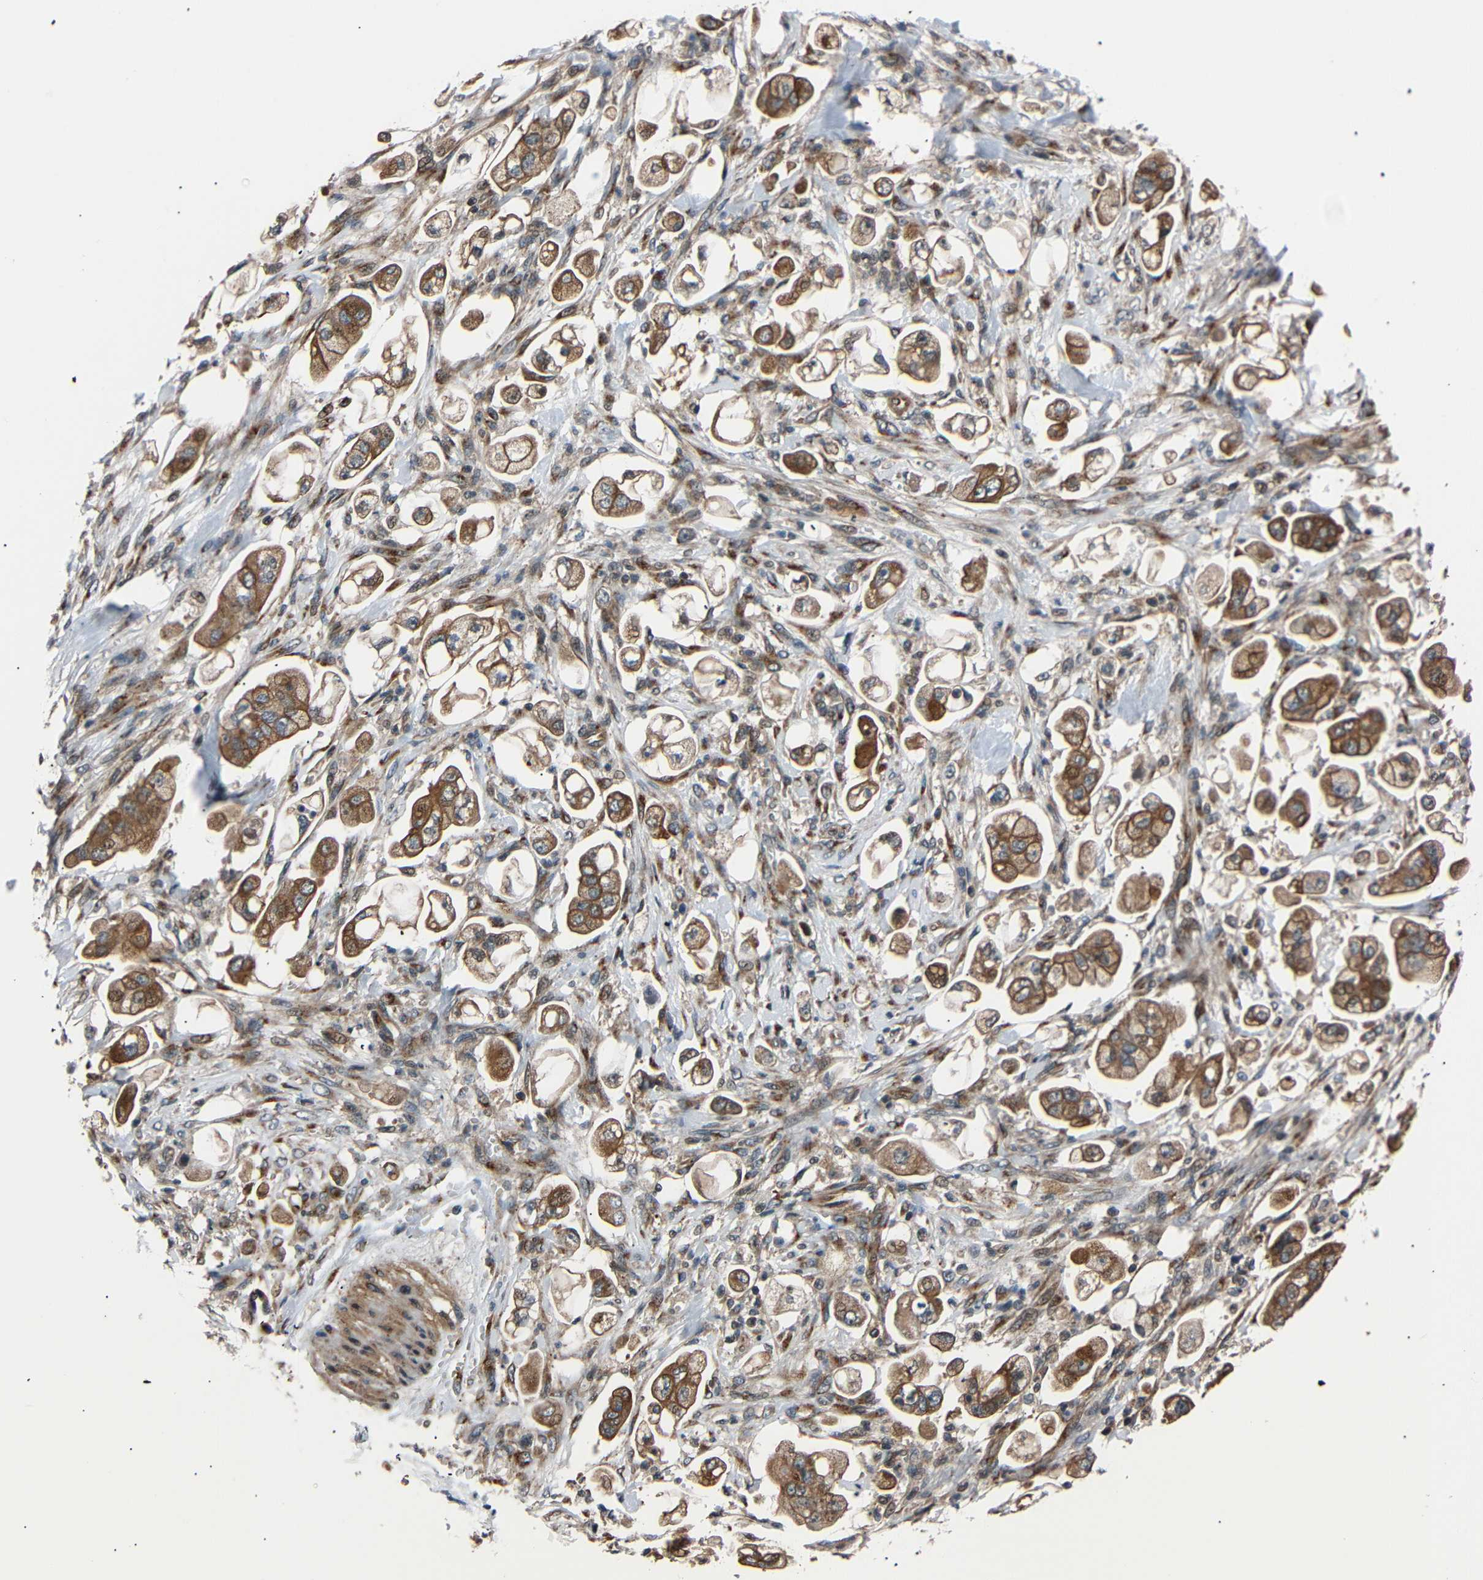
{"staining": {"intensity": "moderate", "quantity": ">75%", "location": "cytoplasmic/membranous"}, "tissue": "stomach cancer", "cell_type": "Tumor cells", "image_type": "cancer", "snomed": [{"axis": "morphology", "description": "Adenocarcinoma, NOS"}, {"axis": "topography", "description": "Stomach"}], "caption": "Stomach cancer stained with a protein marker displays moderate staining in tumor cells.", "gene": "AKAP9", "patient": {"sex": "male", "age": 62}}